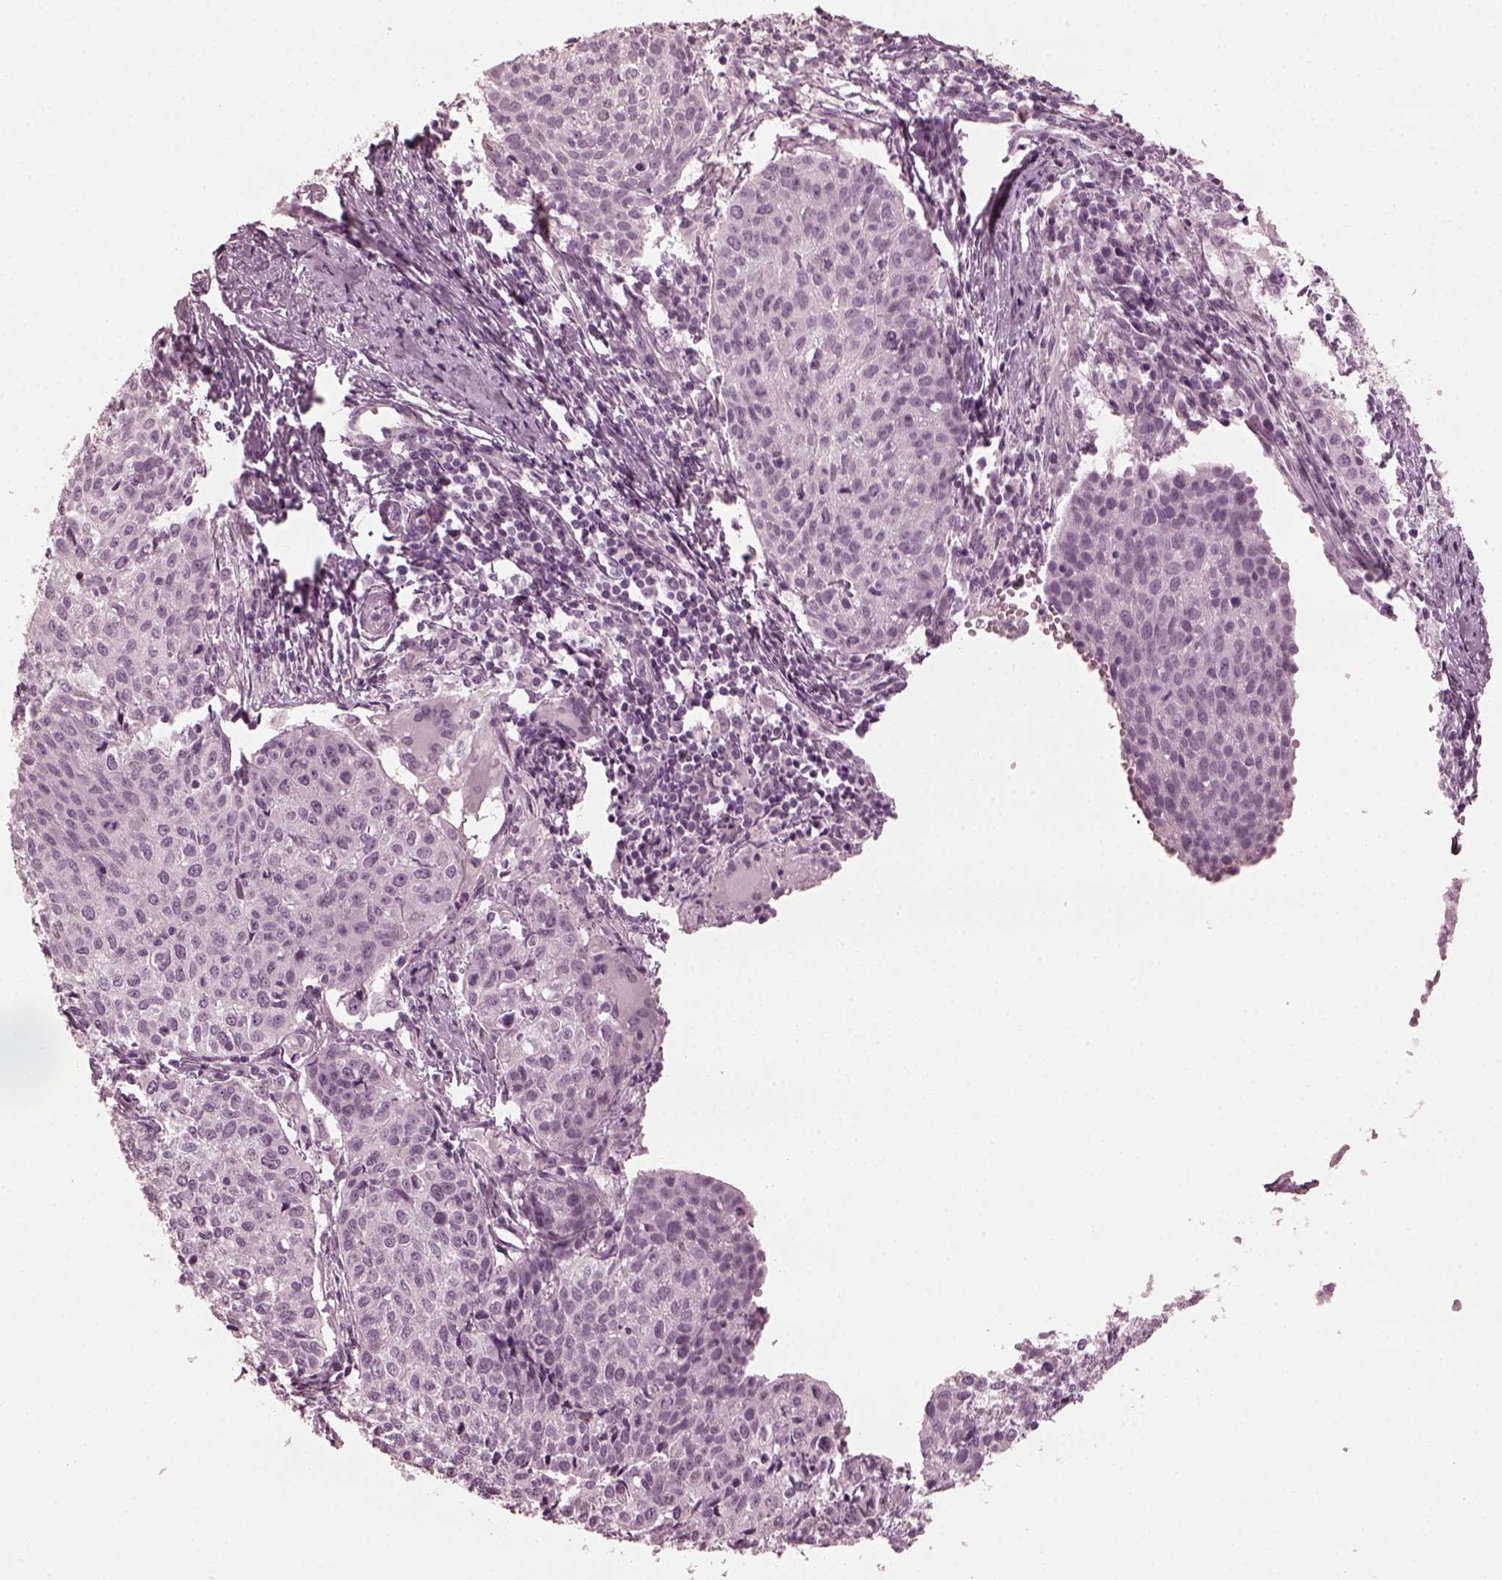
{"staining": {"intensity": "negative", "quantity": "none", "location": "none"}, "tissue": "cervical cancer", "cell_type": "Tumor cells", "image_type": "cancer", "snomed": [{"axis": "morphology", "description": "Squamous cell carcinoma, NOS"}, {"axis": "topography", "description": "Cervix"}], "caption": "DAB (3,3'-diaminobenzidine) immunohistochemical staining of cervical cancer displays no significant staining in tumor cells. (DAB (3,3'-diaminobenzidine) IHC visualized using brightfield microscopy, high magnification).", "gene": "CCDC170", "patient": {"sex": "female", "age": 38}}